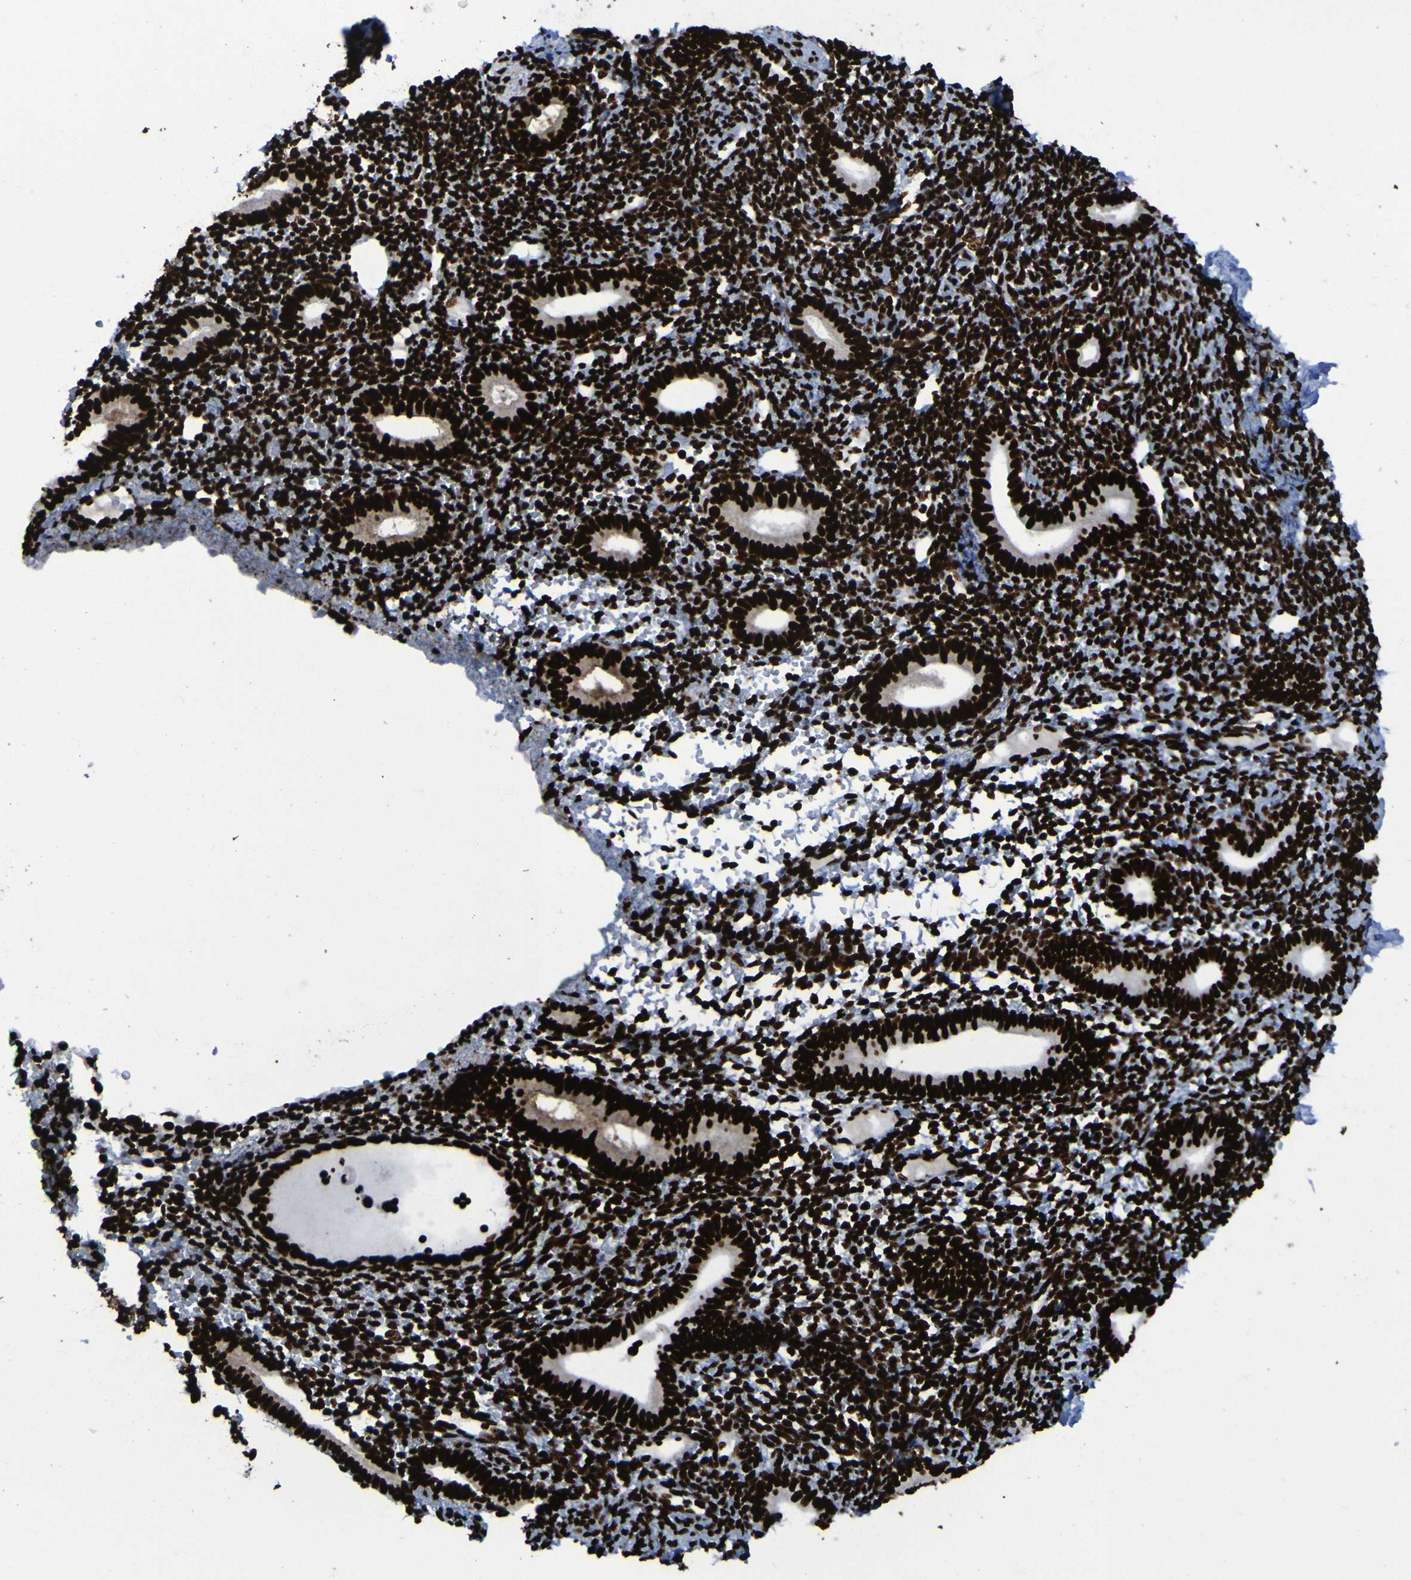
{"staining": {"intensity": "strong", "quantity": ">75%", "location": "nuclear"}, "tissue": "endometrium", "cell_type": "Cells in endometrial stroma", "image_type": "normal", "snomed": [{"axis": "morphology", "description": "Normal tissue, NOS"}, {"axis": "topography", "description": "Endometrium"}], "caption": "Immunohistochemistry (IHC) photomicrograph of unremarkable endometrium stained for a protein (brown), which shows high levels of strong nuclear positivity in about >75% of cells in endometrial stroma.", "gene": "NPM1", "patient": {"sex": "female", "age": 50}}